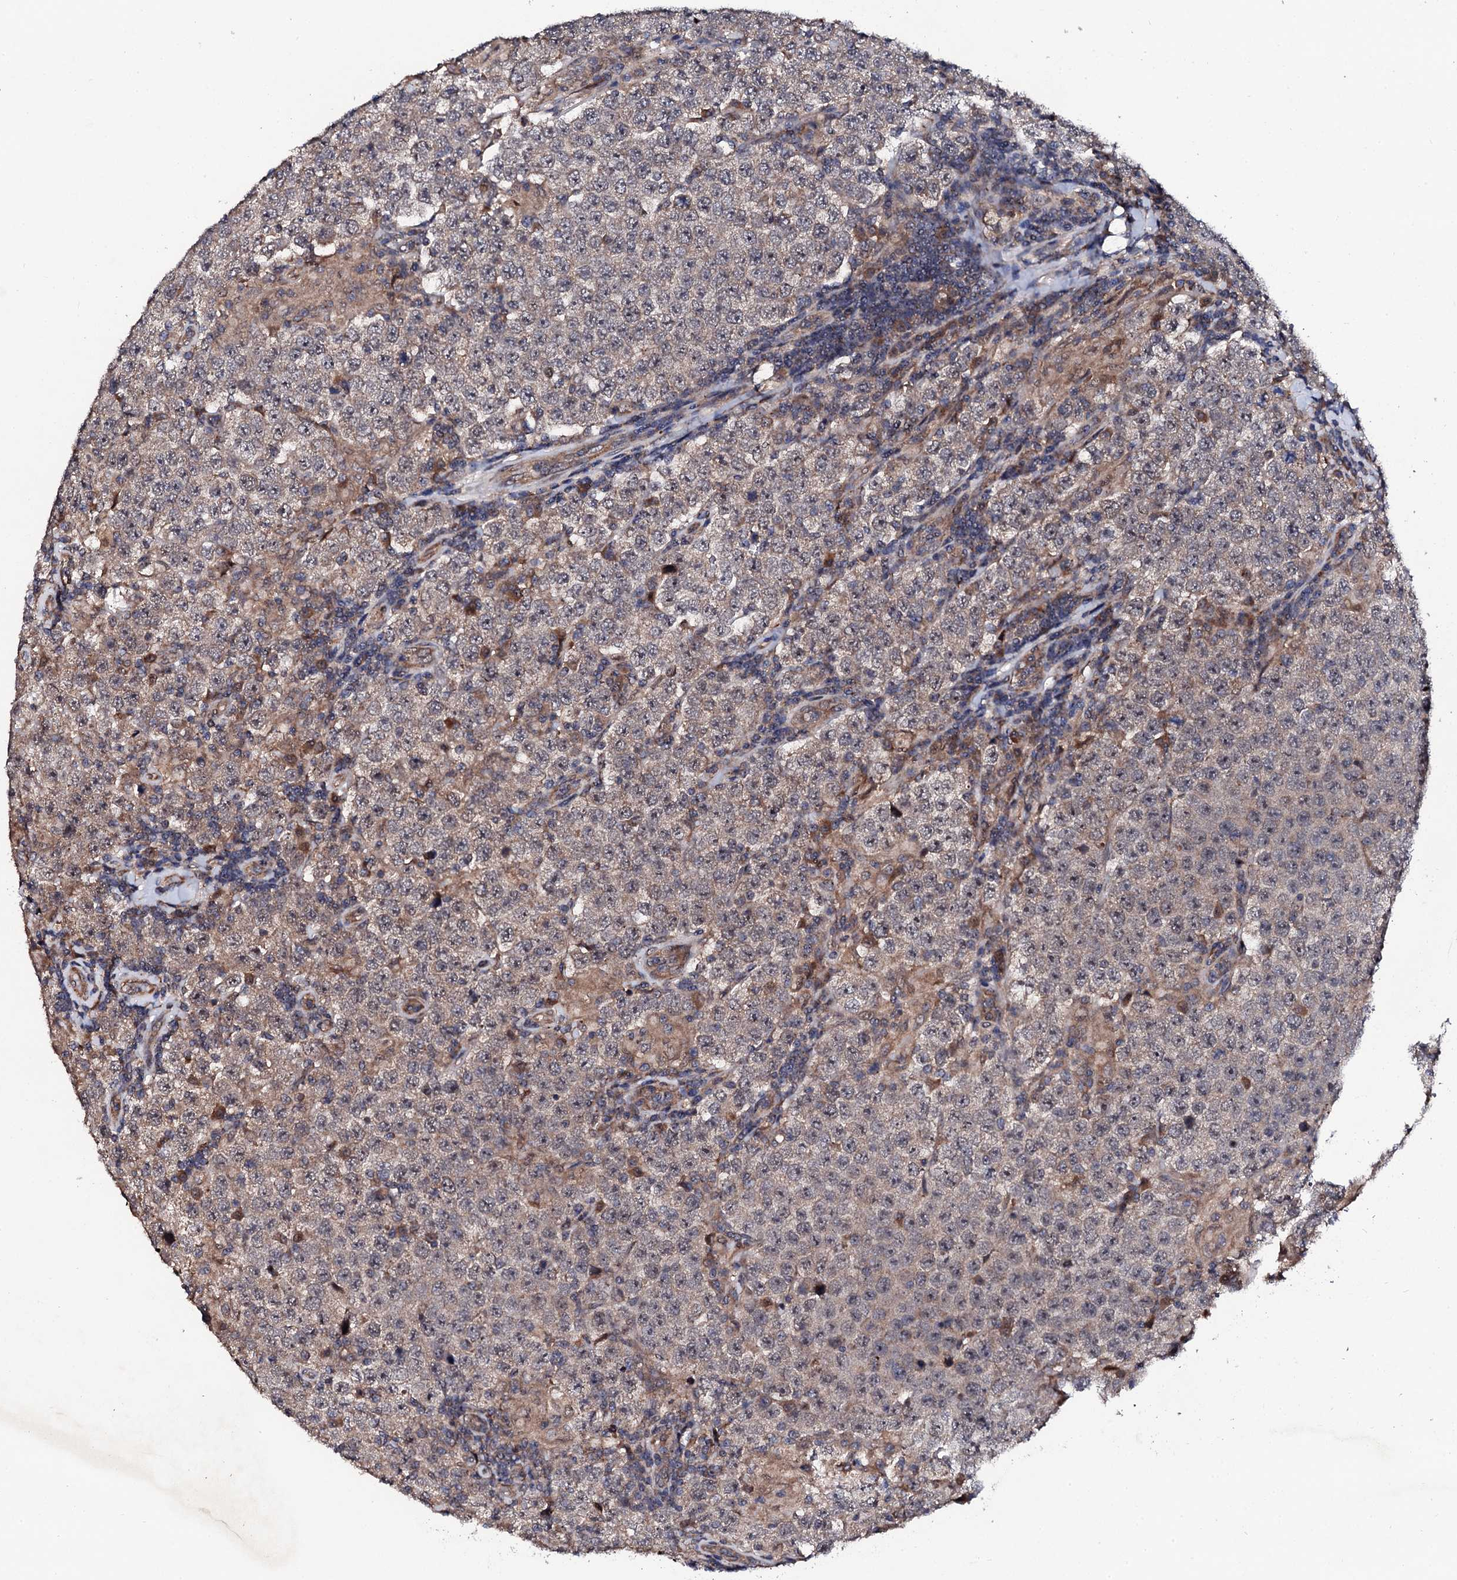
{"staining": {"intensity": "weak", "quantity": "25%-75%", "location": "cytoplasmic/membranous,nuclear"}, "tissue": "testis cancer", "cell_type": "Tumor cells", "image_type": "cancer", "snomed": [{"axis": "morphology", "description": "Normal tissue, NOS"}, {"axis": "morphology", "description": "Urothelial carcinoma, High grade"}, {"axis": "morphology", "description": "Seminoma, NOS"}, {"axis": "morphology", "description": "Carcinoma, Embryonal, NOS"}, {"axis": "topography", "description": "Urinary bladder"}, {"axis": "topography", "description": "Testis"}], "caption": "High-power microscopy captured an immunohistochemistry micrograph of testis embryonal carcinoma, revealing weak cytoplasmic/membranous and nuclear positivity in about 25%-75% of tumor cells. (brown staining indicates protein expression, while blue staining denotes nuclei).", "gene": "IP6K1", "patient": {"sex": "male", "age": 41}}